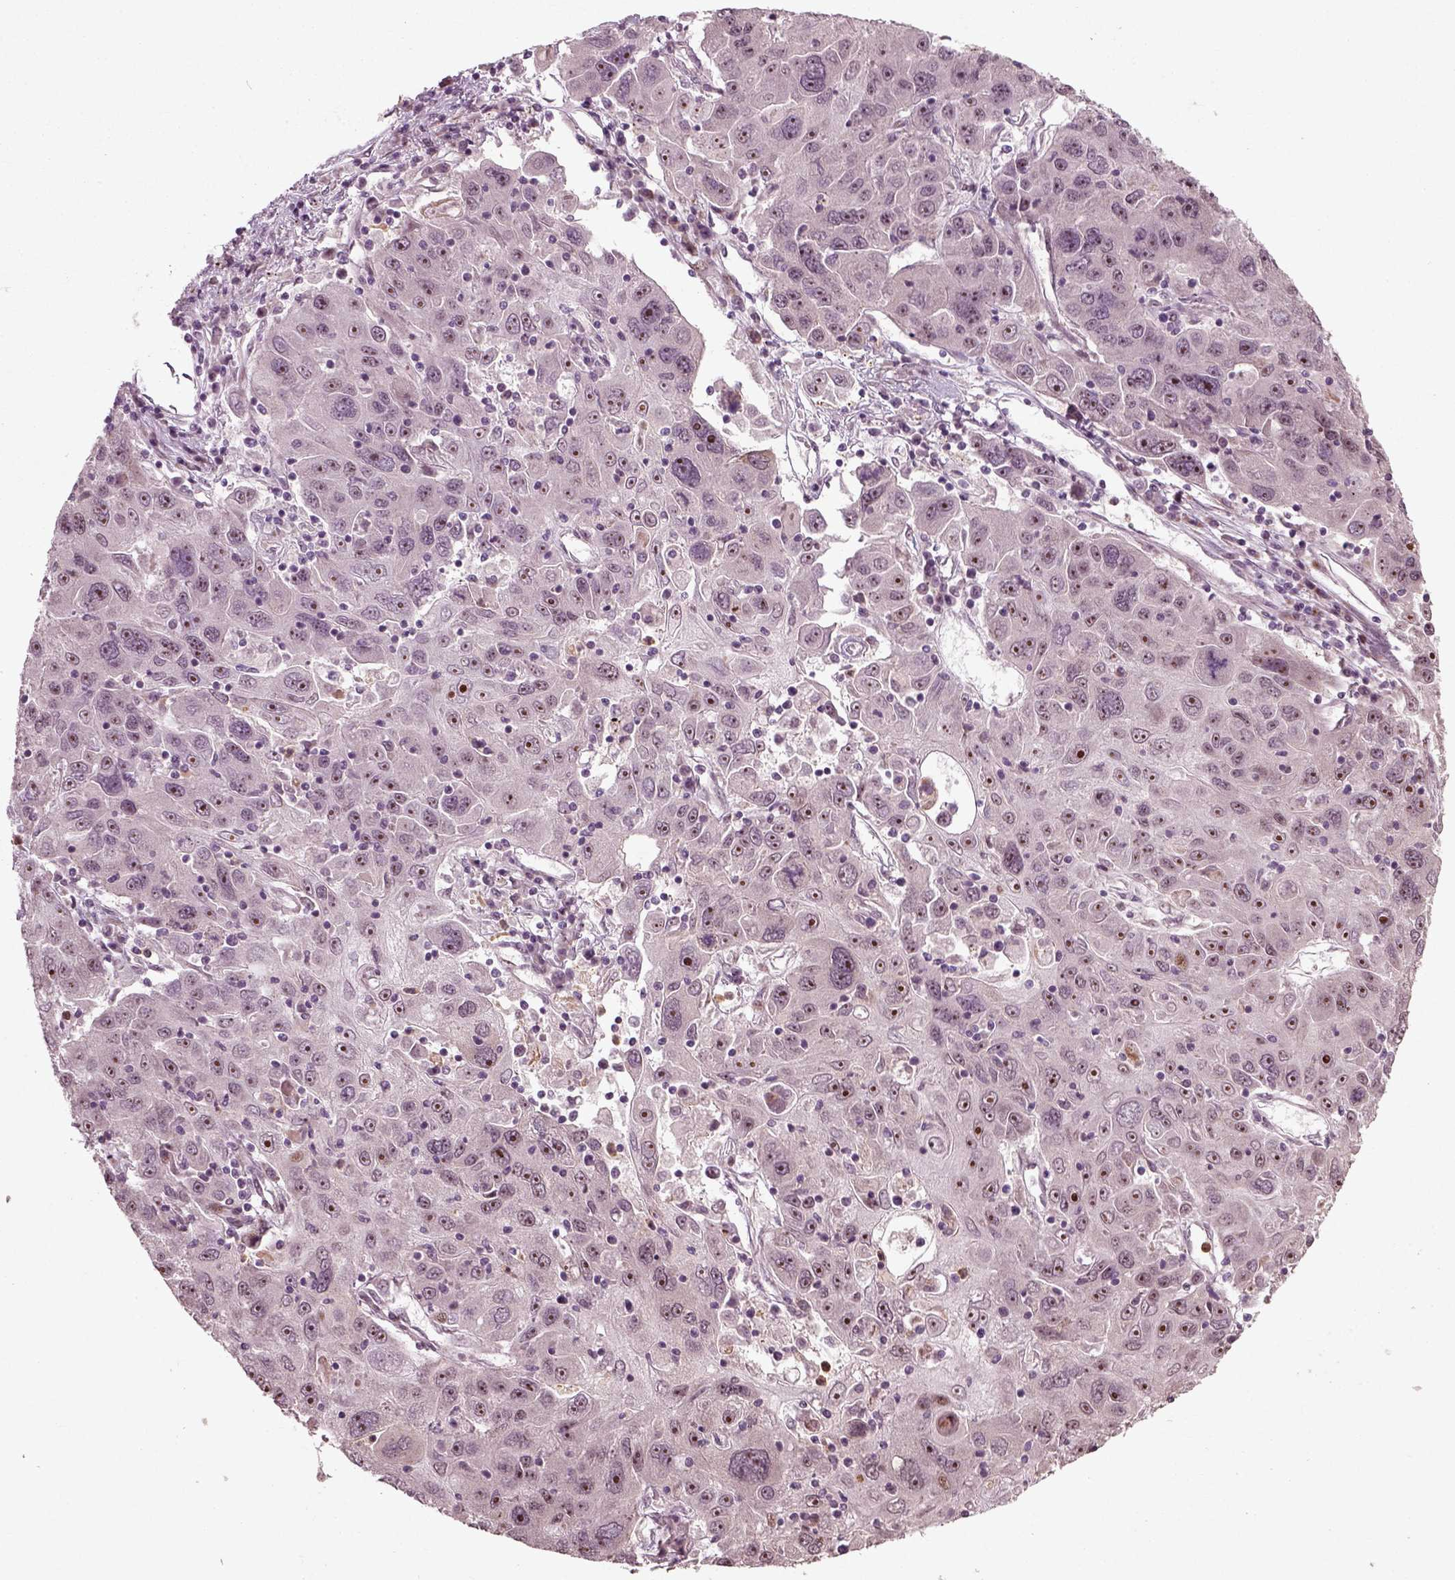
{"staining": {"intensity": "moderate", "quantity": "<25%", "location": "nuclear"}, "tissue": "stomach cancer", "cell_type": "Tumor cells", "image_type": "cancer", "snomed": [{"axis": "morphology", "description": "Adenocarcinoma, NOS"}, {"axis": "topography", "description": "Stomach"}], "caption": "Immunohistochemistry photomicrograph of adenocarcinoma (stomach) stained for a protein (brown), which demonstrates low levels of moderate nuclear staining in about <25% of tumor cells.", "gene": "CDC14A", "patient": {"sex": "male", "age": 56}}